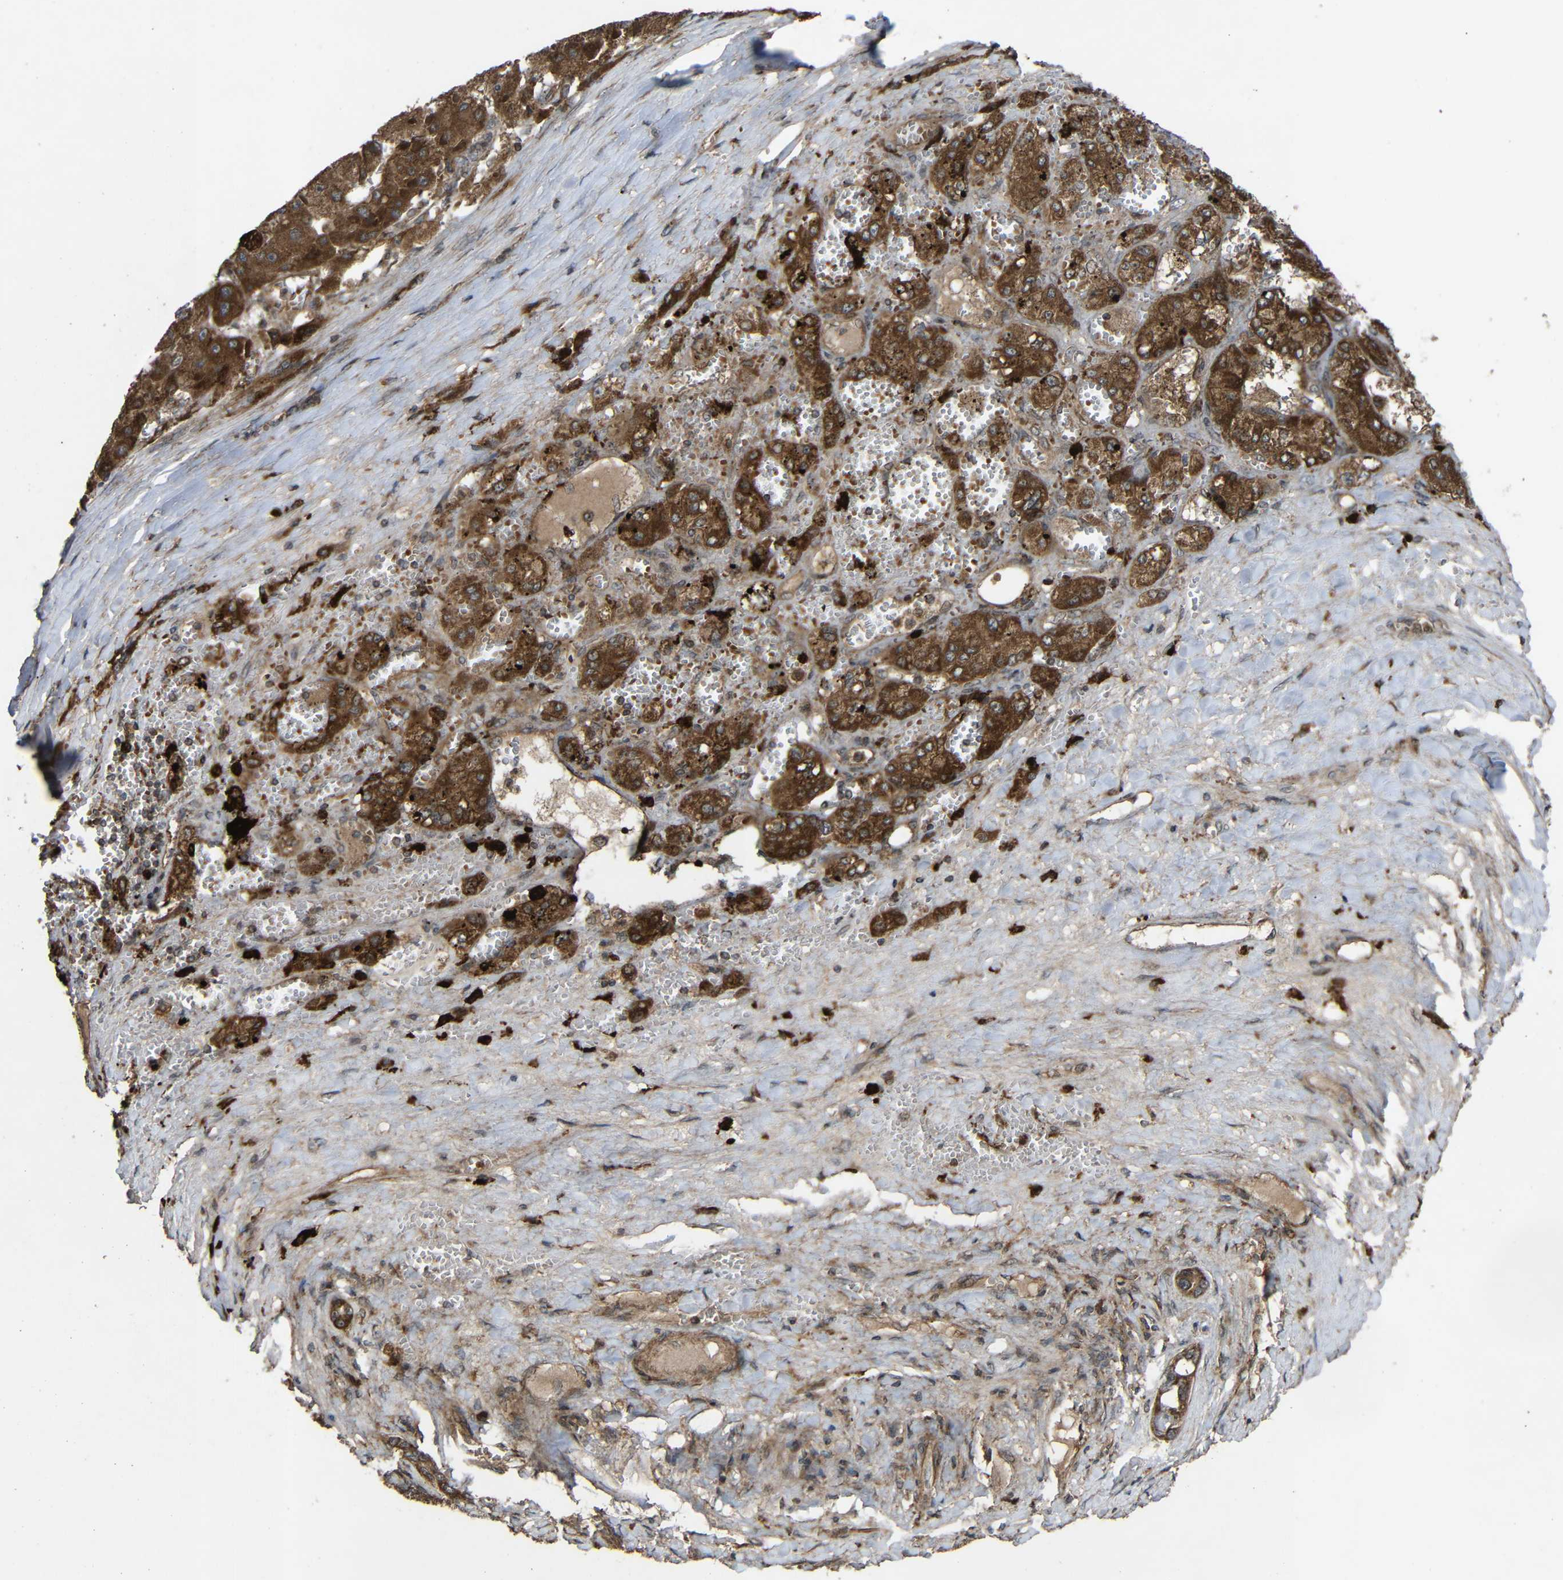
{"staining": {"intensity": "strong", "quantity": ">75%", "location": "cytoplasmic/membranous"}, "tissue": "liver cancer", "cell_type": "Tumor cells", "image_type": "cancer", "snomed": [{"axis": "morphology", "description": "Carcinoma, Hepatocellular, NOS"}, {"axis": "topography", "description": "Liver"}], "caption": "Immunohistochemical staining of human liver hepatocellular carcinoma exhibits high levels of strong cytoplasmic/membranous staining in approximately >75% of tumor cells.", "gene": "C1GALT1", "patient": {"sex": "female", "age": 73}}